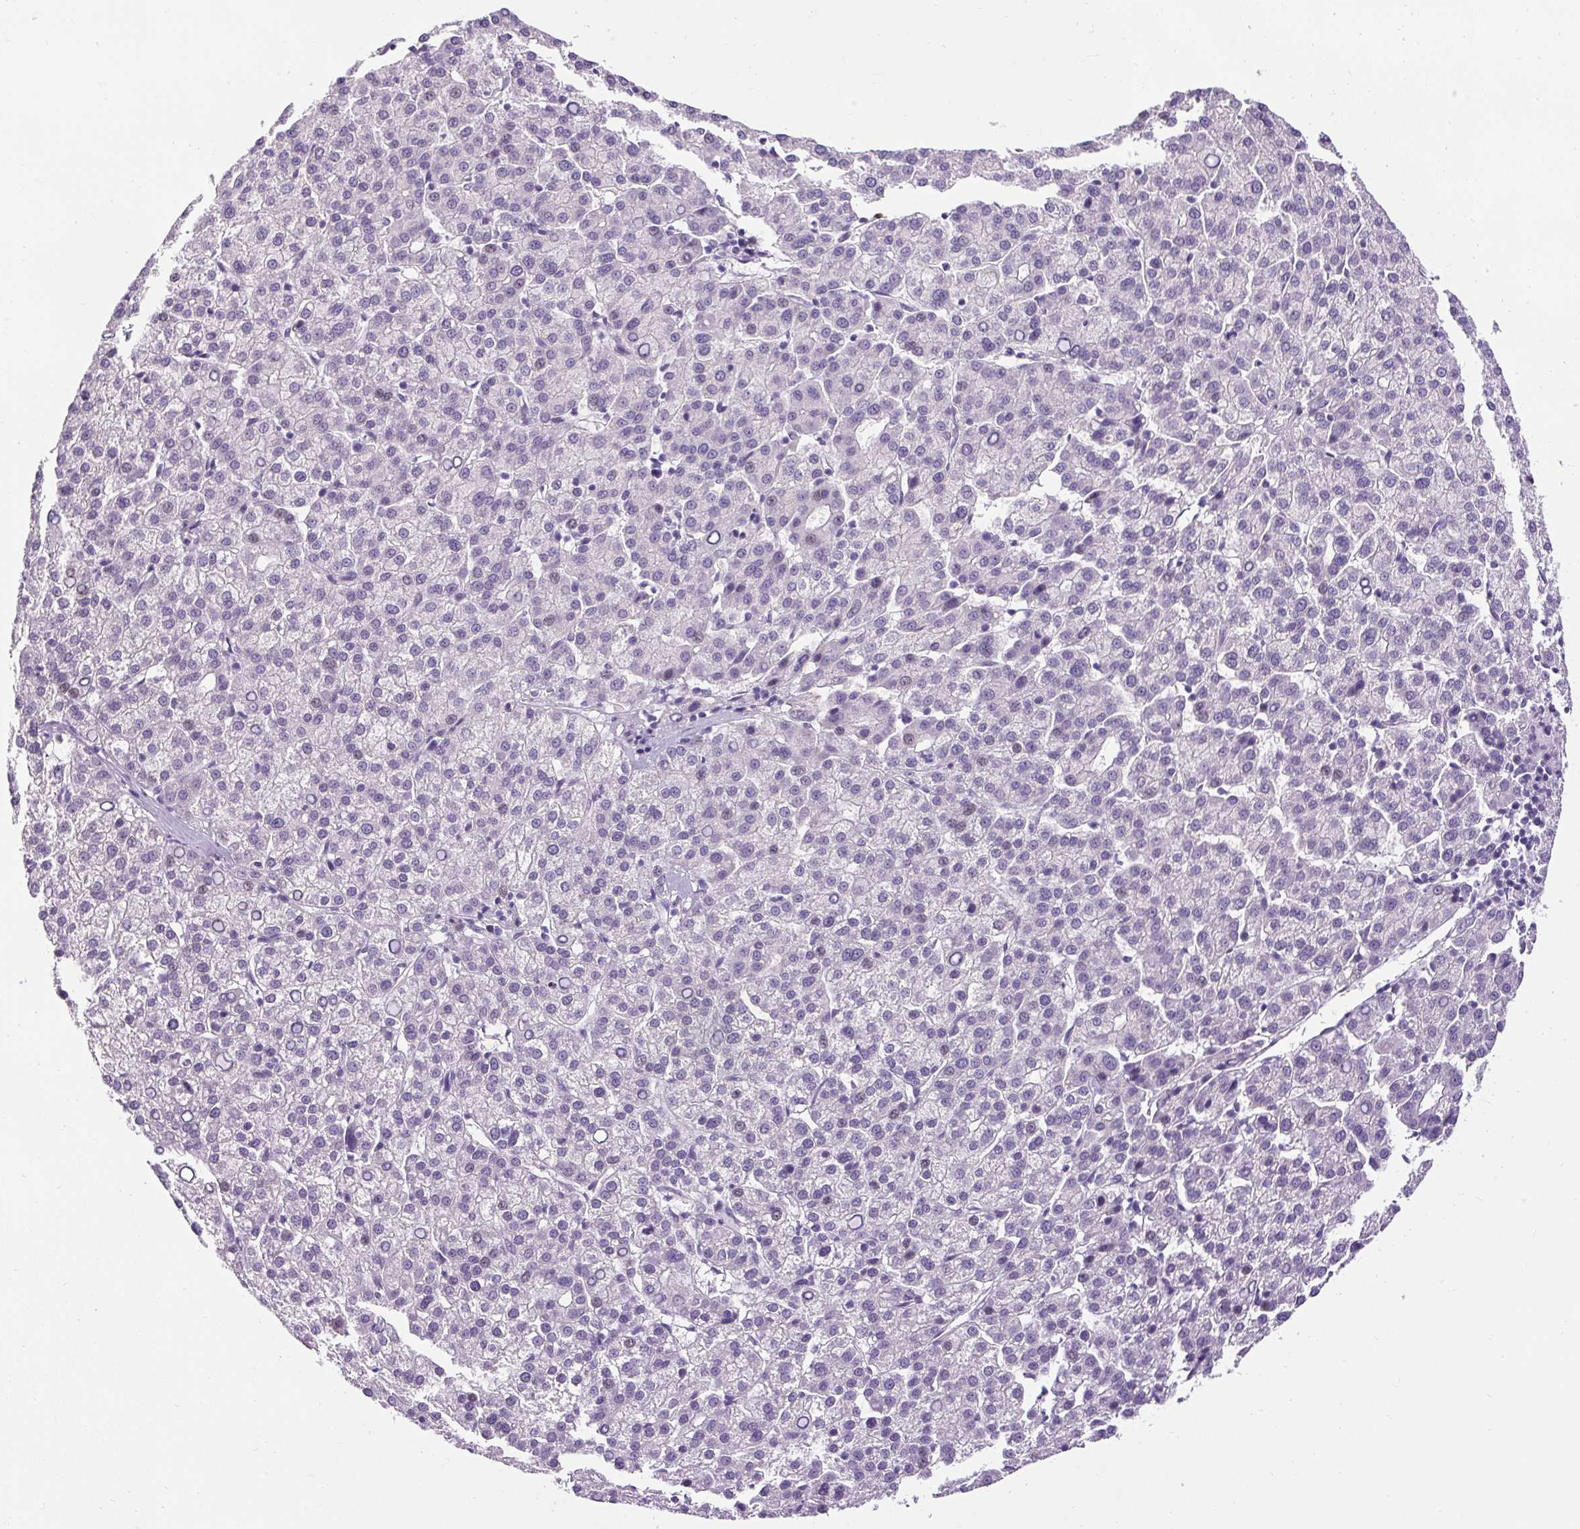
{"staining": {"intensity": "weak", "quantity": "<25%", "location": "nuclear"}, "tissue": "liver cancer", "cell_type": "Tumor cells", "image_type": "cancer", "snomed": [{"axis": "morphology", "description": "Carcinoma, Hepatocellular, NOS"}, {"axis": "topography", "description": "Liver"}], "caption": "An immunohistochemistry micrograph of liver hepatocellular carcinoma is shown. There is no staining in tumor cells of liver hepatocellular carcinoma. Nuclei are stained in blue.", "gene": "ARHGEF18", "patient": {"sex": "female", "age": 58}}